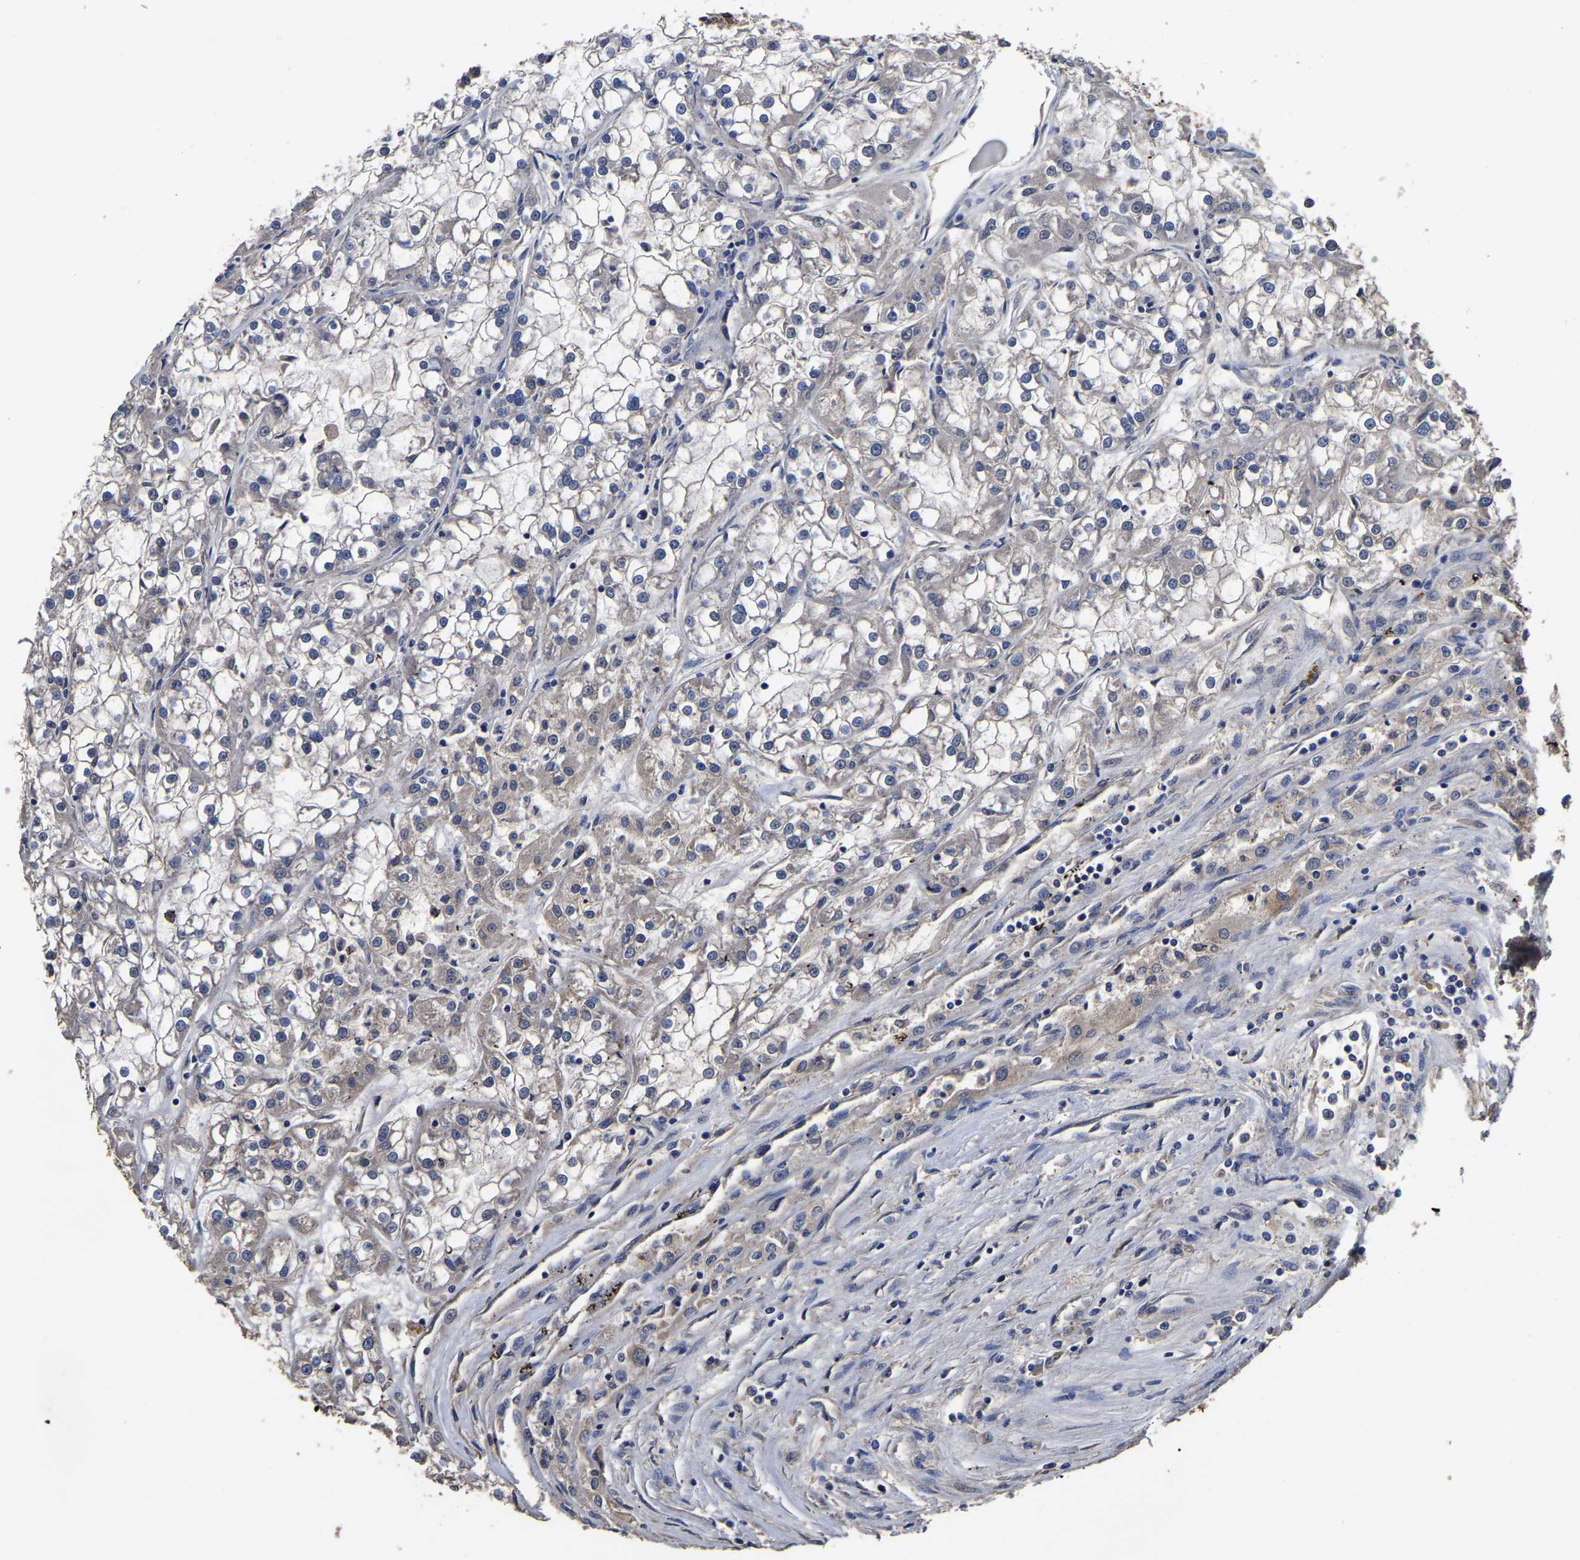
{"staining": {"intensity": "negative", "quantity": "none", "location": "none"}, "tissue": "renal cancer", "cell_type": "Tumor cells", "image_type": "cancer", "snomed": [{"axis": "morphology", "description": "Adenocarcinoma, NOS"}, {"axis": "topography", "description": "Kidney"}], "caption": "High magnification brightfield microscopy of renal cancer stained with DAB (3,3'-diaminobenzidine) (brown) and counterstained with hematoxylin (blue): tumor cells show no significant staining.", "gene": "STK32C", "patient": {"sex": "female", "age": 52}}